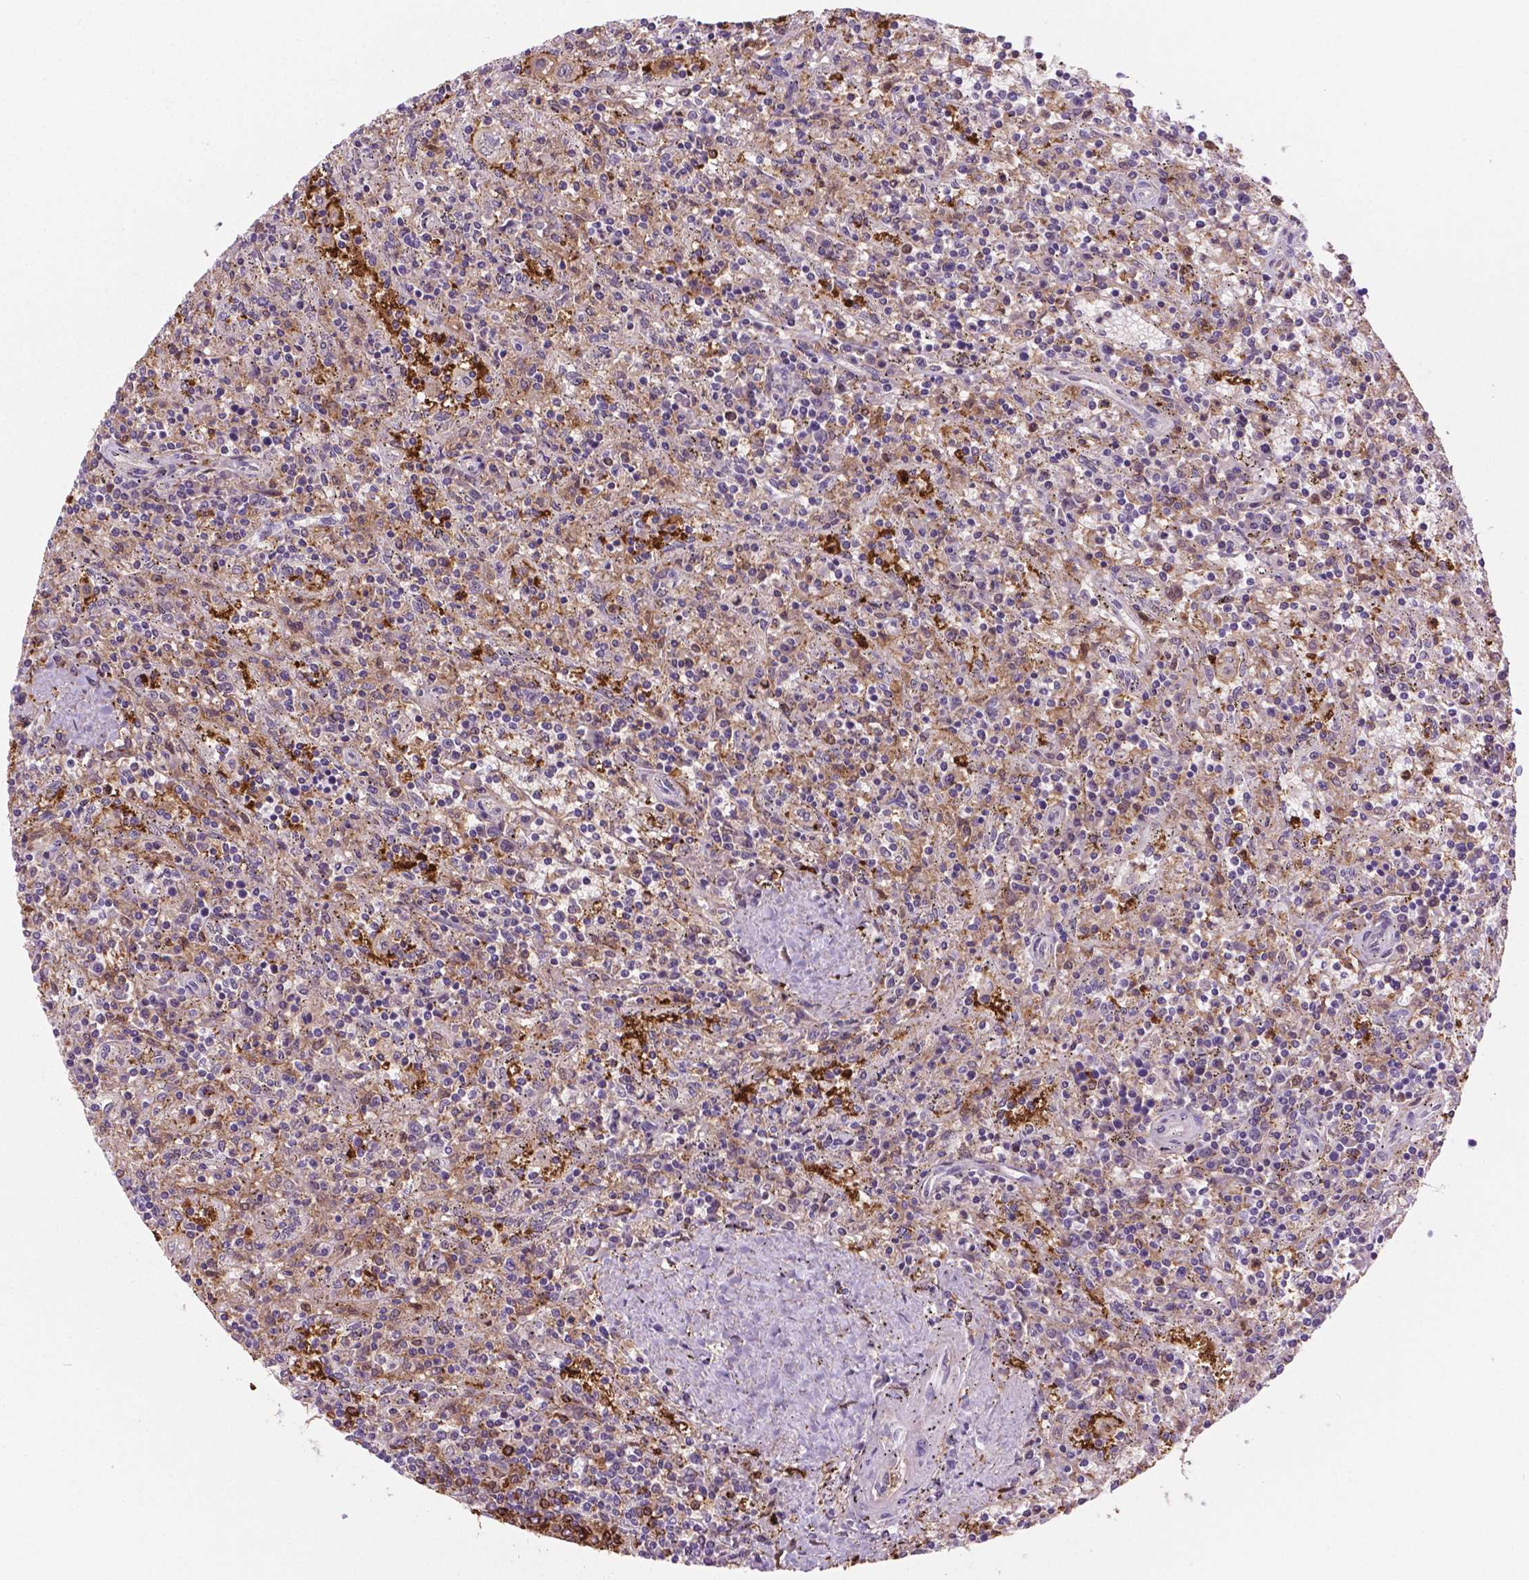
{"staining": {"intensity": "negative", "quantity": "none", "location": "none"}, "tissue": "lymphoma", "cell_type": "Tumor cells", "image_type": "cancer", "snomed": [{"axis": "morphology", "description": "Malignant lymphoma, non-Hodgkin's type, Low grade"}, {"axis": "topography", "description": "Spleen"}], "caption": "A micrograph of lymphoma stained for a protein displays no brown staining in tumor cells.", "gene": "PLIN3", "patient": {"sex": "male", "age": 62}}